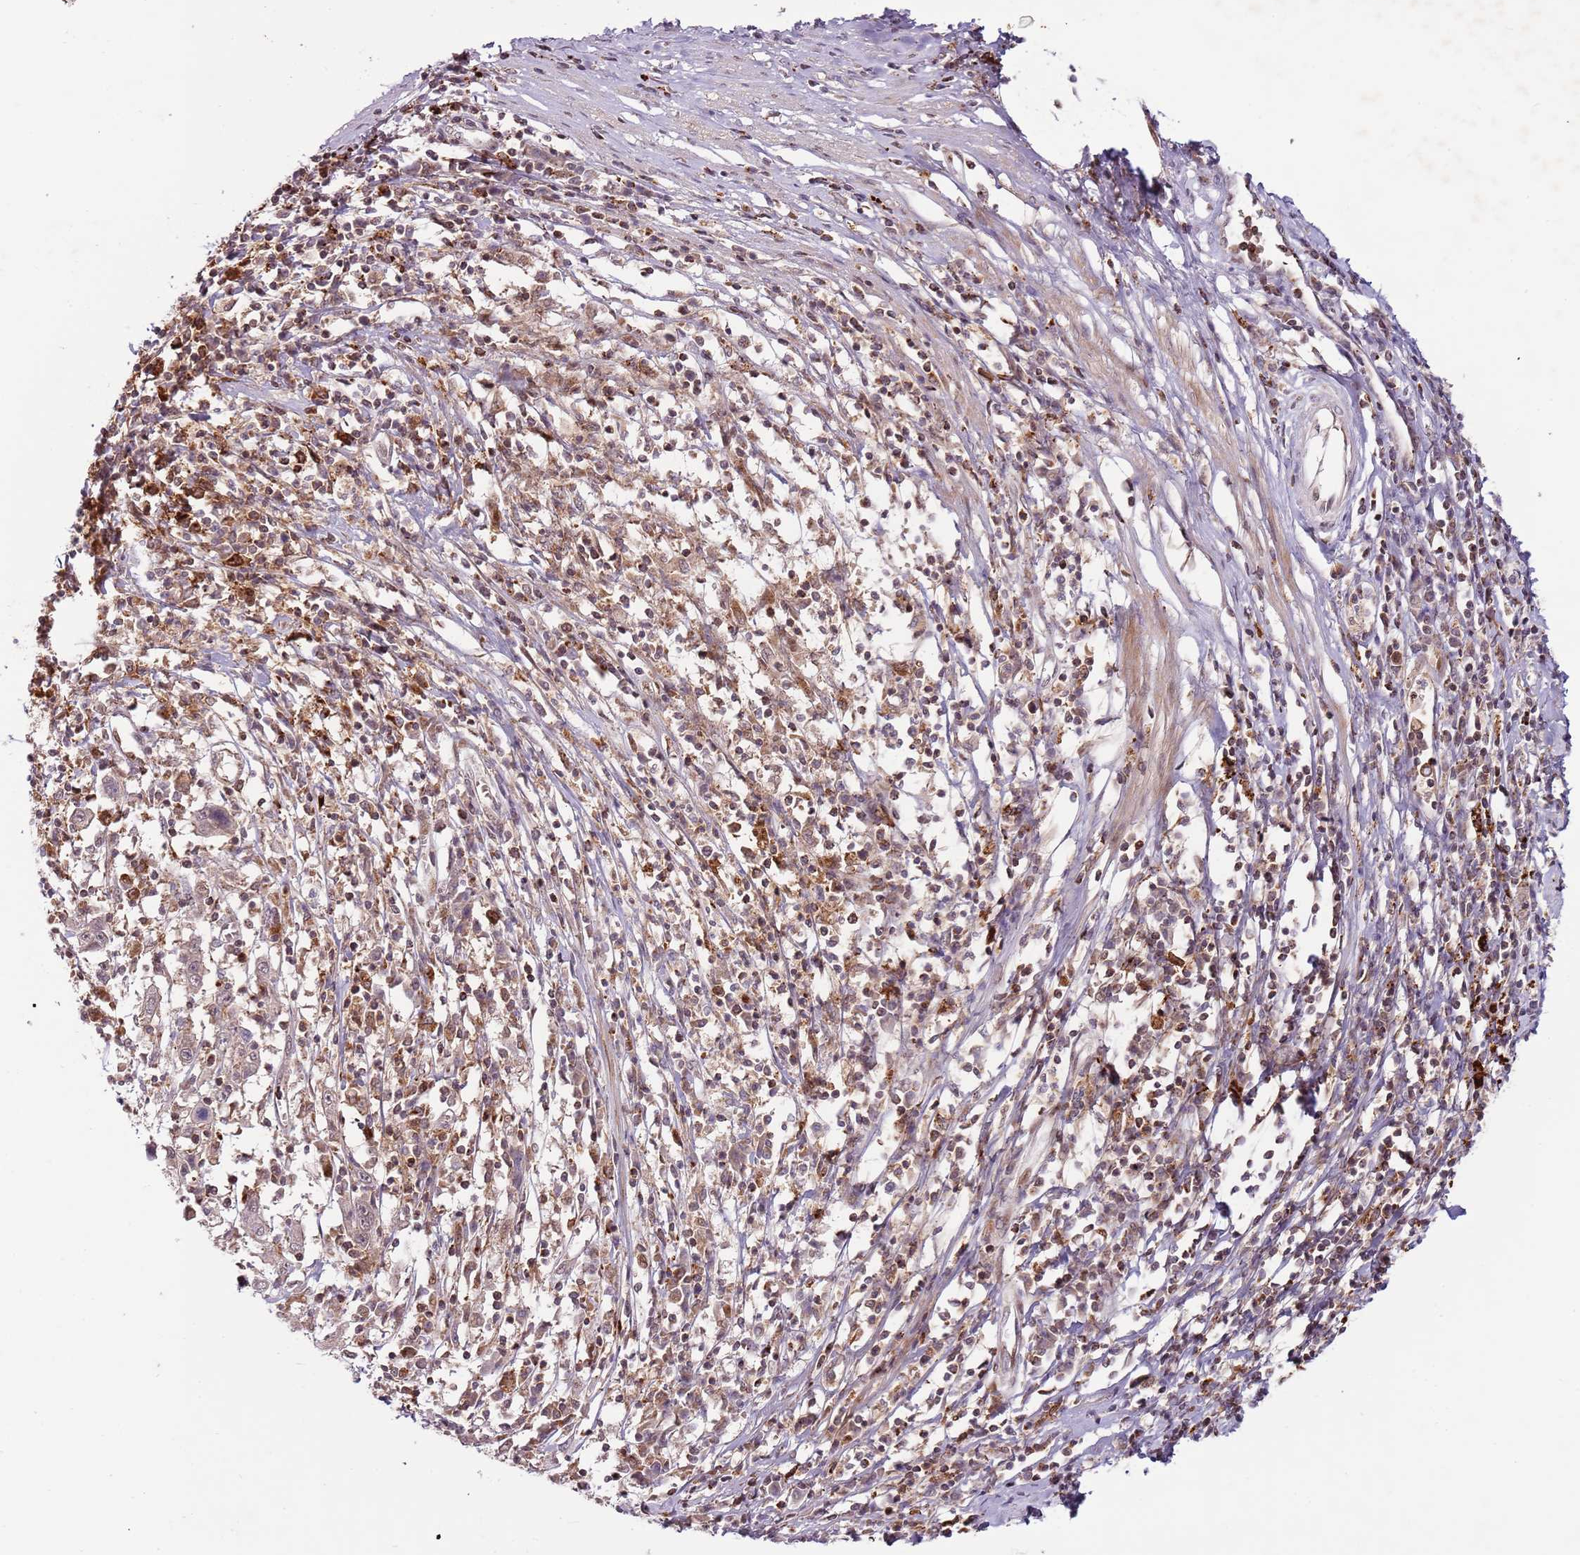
{"staining": {"intensity": "weak", "quantity": "<25%", "location": "cytoplasmic/membranous"}, "tissue": "cervical cancer", "cell_type": "Tumor cells", "image_type": "cancer", "snomed": [{"axis": "morphology", "description": "Squamous cell carcinoma, NOS"}, {"axis": "topography", "description": "Cervix"}], "caption": "The photomicrograph shows no significant expression in tumor cells of cervical squamous cell carcinoma.", "gene": "ULK3", "patient": {"sex": "female", "age": 46}}